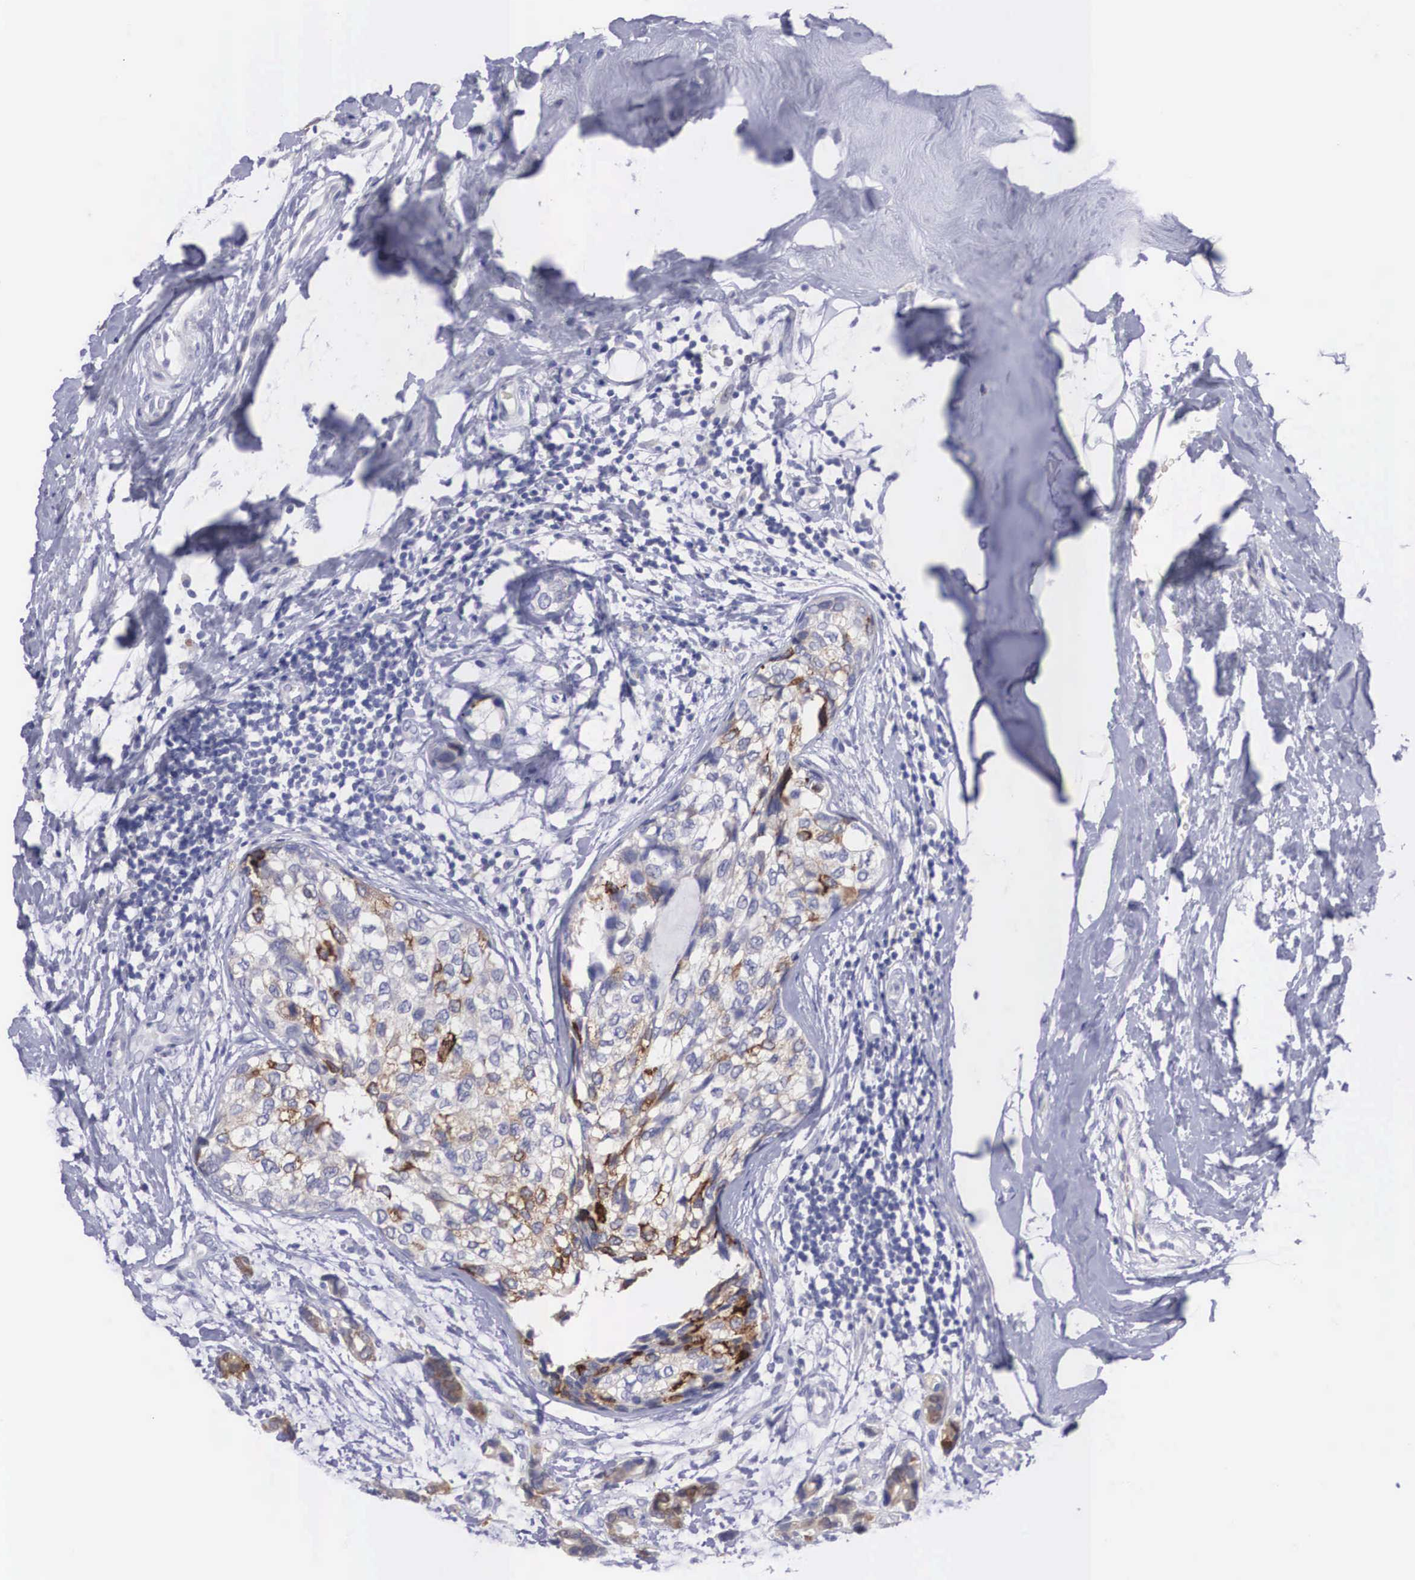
{"staining": {"intensity": "strong", "quantity": "25%-75%", "location": "cytoplasmic/membranous"}, "tissue": "breast cancer", "cell_type": "Tumor cells", "image_type": "cancer", "snomed": [{"axis": "morphology", "description": "Duct carcinoma"}, {"axis": "topography", "description": "Breast"}], "caption": "Immunohistochemical staining of invasive ductal carcinoma (breast) shows strong cytoplasmic/membranous protein positivity in approximately 25%-75% of tumor cells.", "gene": "REPS2", "patient": {"sex": "female", "age": 69}}